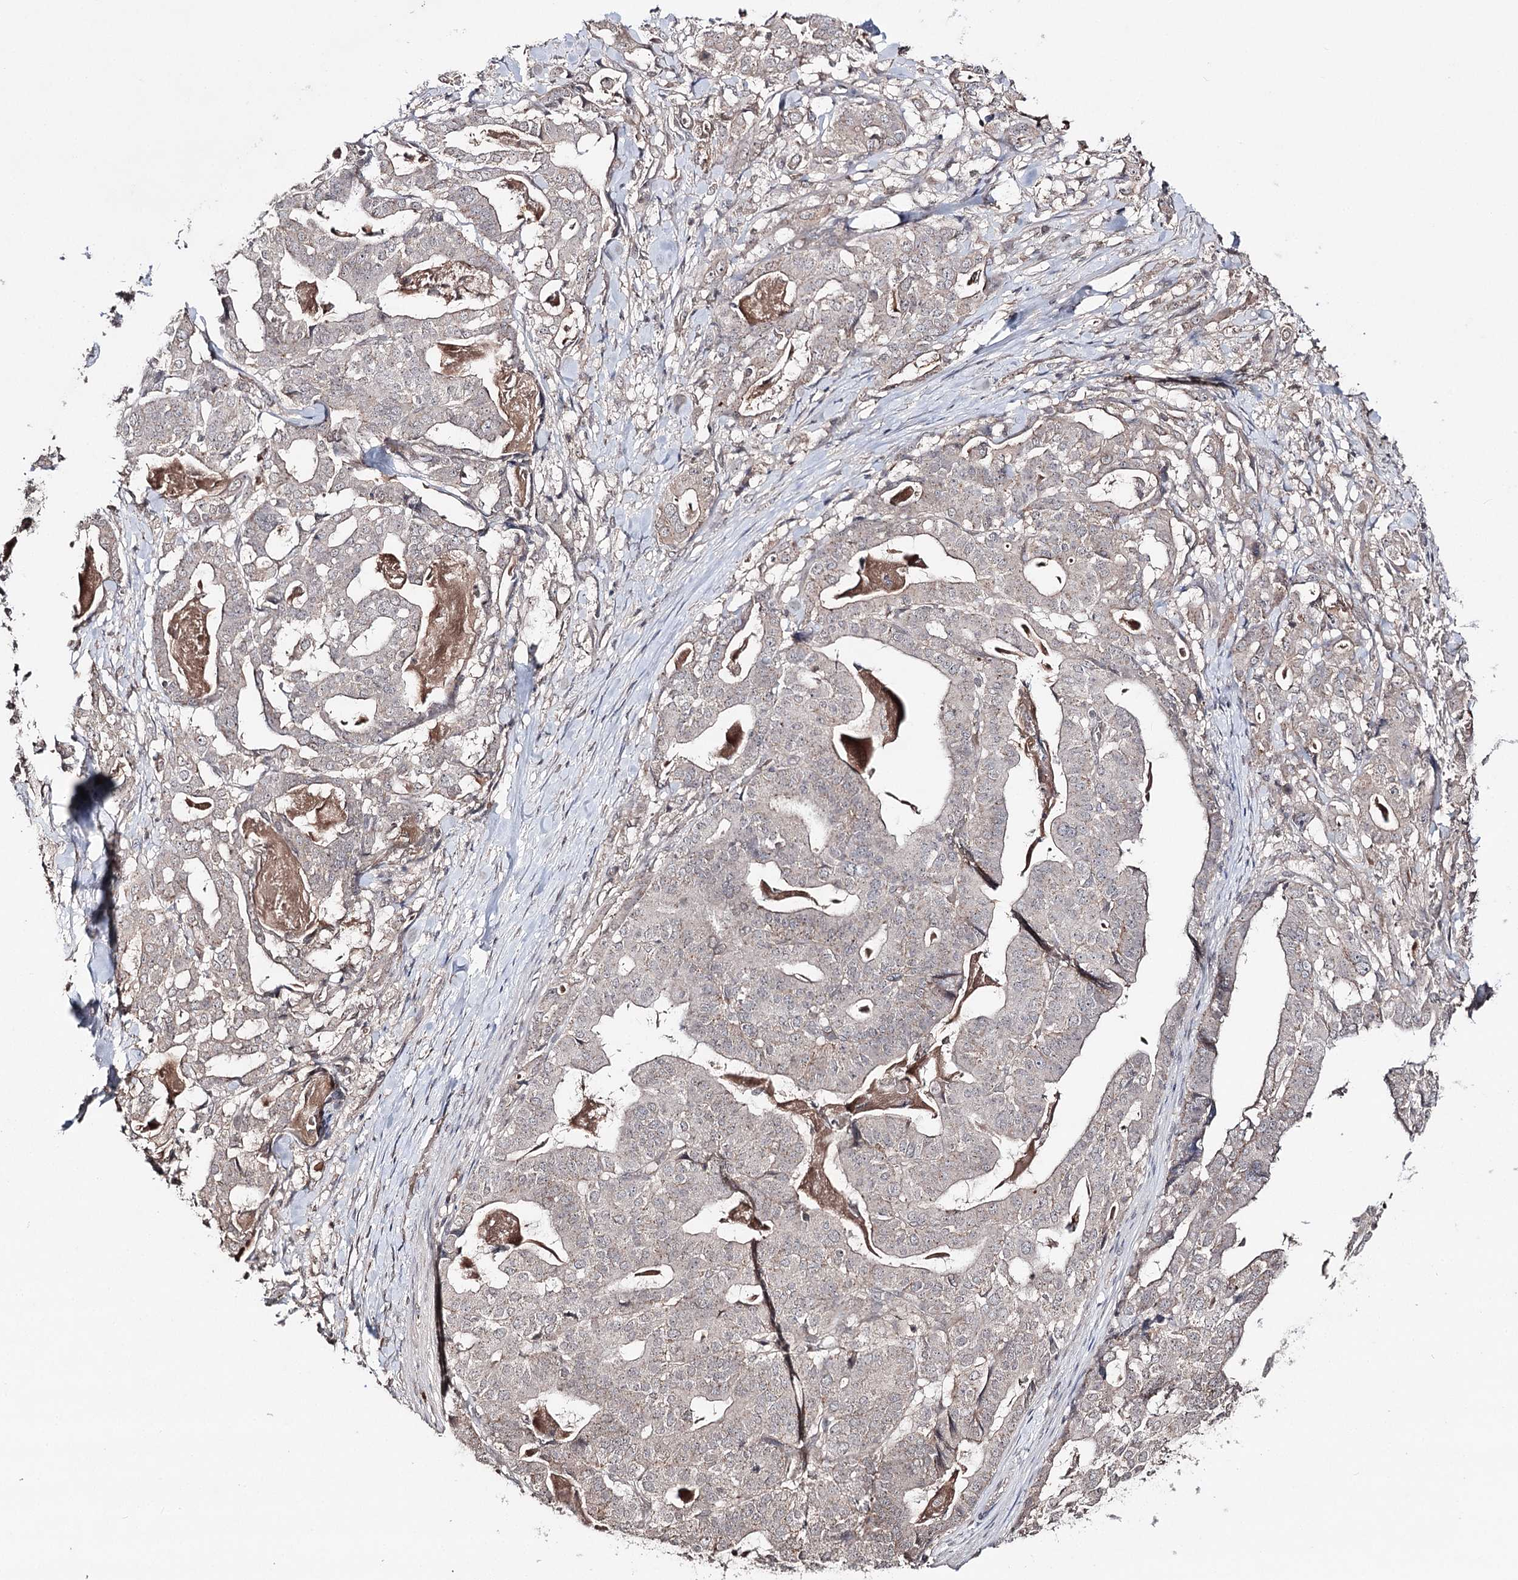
{"staining": {"intensity": "weak", "quantity": "<25%", "location": "cytoplasmic/membranous"}, "tissue": "stomach cancer", "cell_type": "Tumor cells", "image_type": "cancer", "snomed": [{"axis": "morphology", "description": "Adenocarcinoma, NOS"}, {"axis": "topography", "description": "Stomach"}], "caption": "There is no significant staining in tumor cells of adenocarcinoma (stomach). The staining is performed using DAB (3,3'-diaminobenzidine) brown chromogen with nuclei counter-stained in using hematoxylin.", "gene": "SYNGR3", "patient": {"sex": "male", "age": 48}}